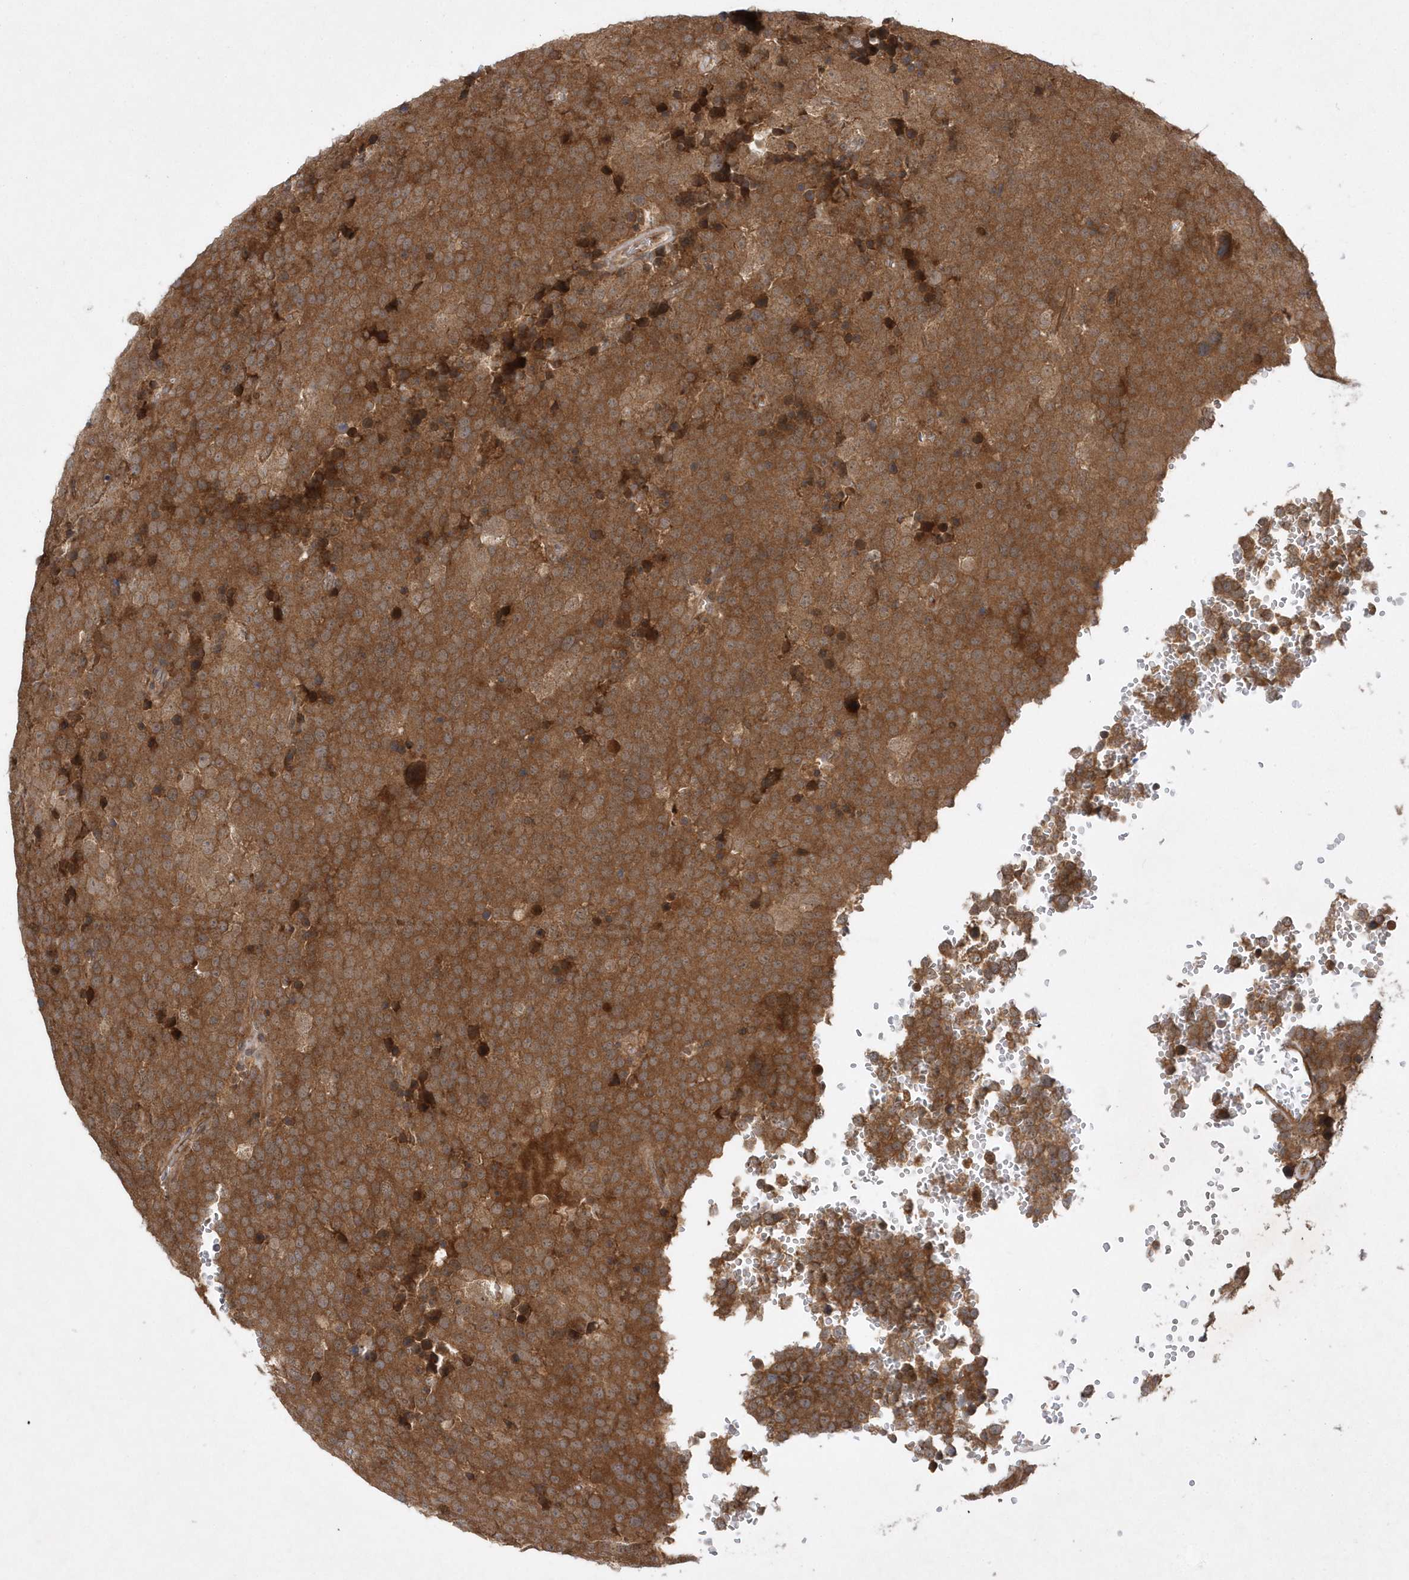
{"staining": {"intensity": "strong", "quantity": ">75%", "location": "cytoplasmic/membranous"}, "tissue": "testis cancer", "cell_type": "Tumor cells", "image_type": "cancer", "snomed": [{"axis": "morphology", "description": "Seminoma, NOS"}, {"axis": "topography", "description": "Testis"}], "caption": "This is a micrograph of immunohistochemistry (IHC) staining of testis cancer (seminoma), which shows strong positivity in the cytoplasmic/membranous of tumor cells.", "gene": "GFM2", "patient": {"sex": "male", "age": 71}}